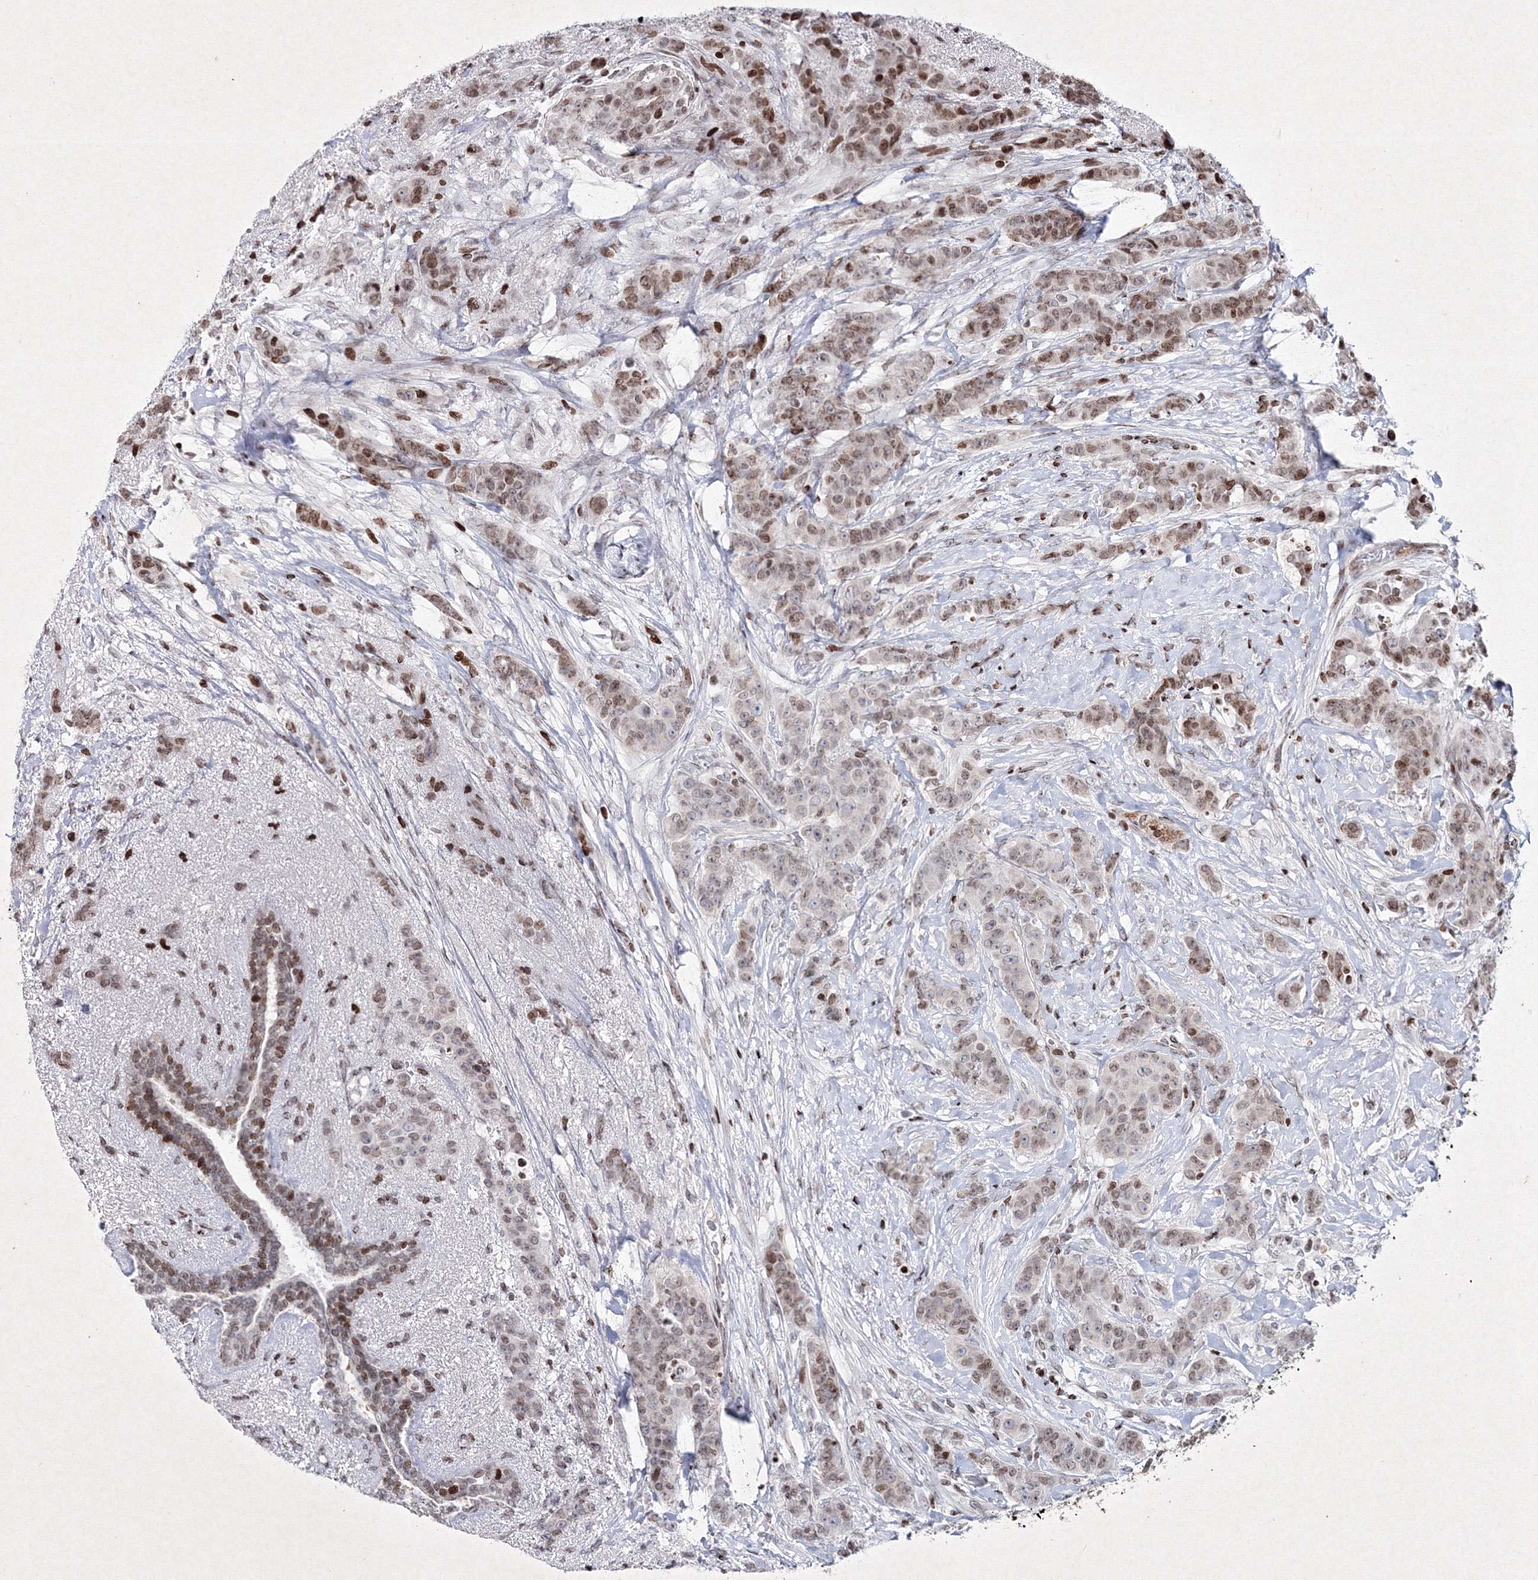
{"staining": {"intensity": "weak", "quantity": "25%-75%", "location": "nuclear"}, "tissue": "breast cancer", "cell_type": "Tumor cells", "image_type": "cancer", "snomed": [{"axis": "morphology", "description": "Duct carcinoma"}, {"axis": "topography", "description": "Breast"}], "caption": "Immunohistochemical staining of intraductal carcinoma (breast) displays weak nuclear protein positivity in about 25%-75% of tumor cells.", "gene": "SMIM29", "patient": {"sex": "female", "age": 40}}